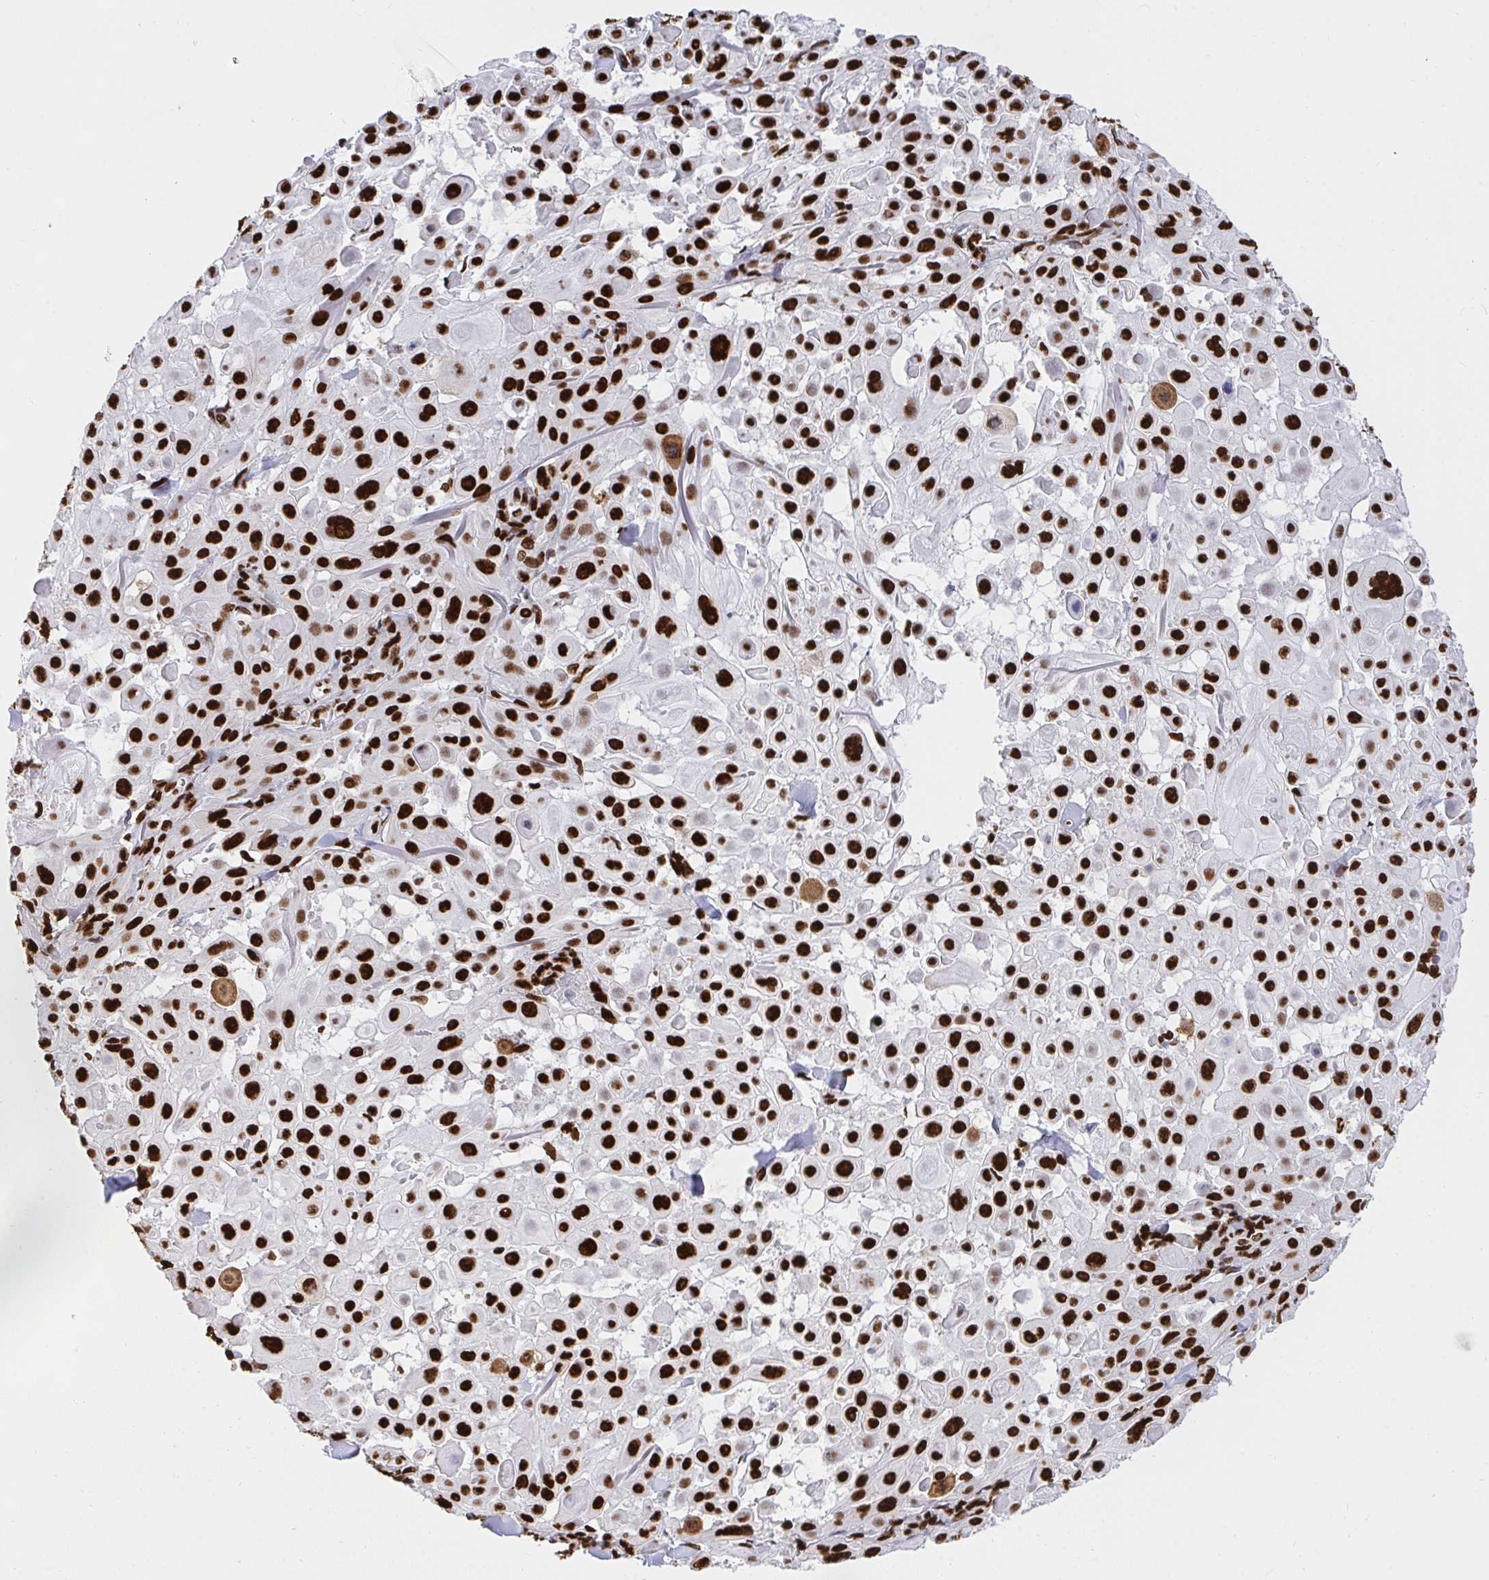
{"staining": {"intensity": "strong", "quantity": ">75%", "location": "nuclear"}, "tissue": "skin cancer", "cell_type": "Tumor cells", "image_type": "cancer", "snomed": [{"axis": "morphology", "description": "Squamous cell carcinoma, NOS"}, {"axis": "topography", "description": "Skin"}], "caption": "Immunohistochemical staining of skin squamous cell carcinoma exhibits high levels of strong nuclear protein staining in approximately >75% of tumor cells. (DAB (3,3'-diaminobenzidine) = brown stain, brightfield microscopy at high magnification).", "gene": "HNRNPL", "patient": {"sex": "male", "age": 91}}